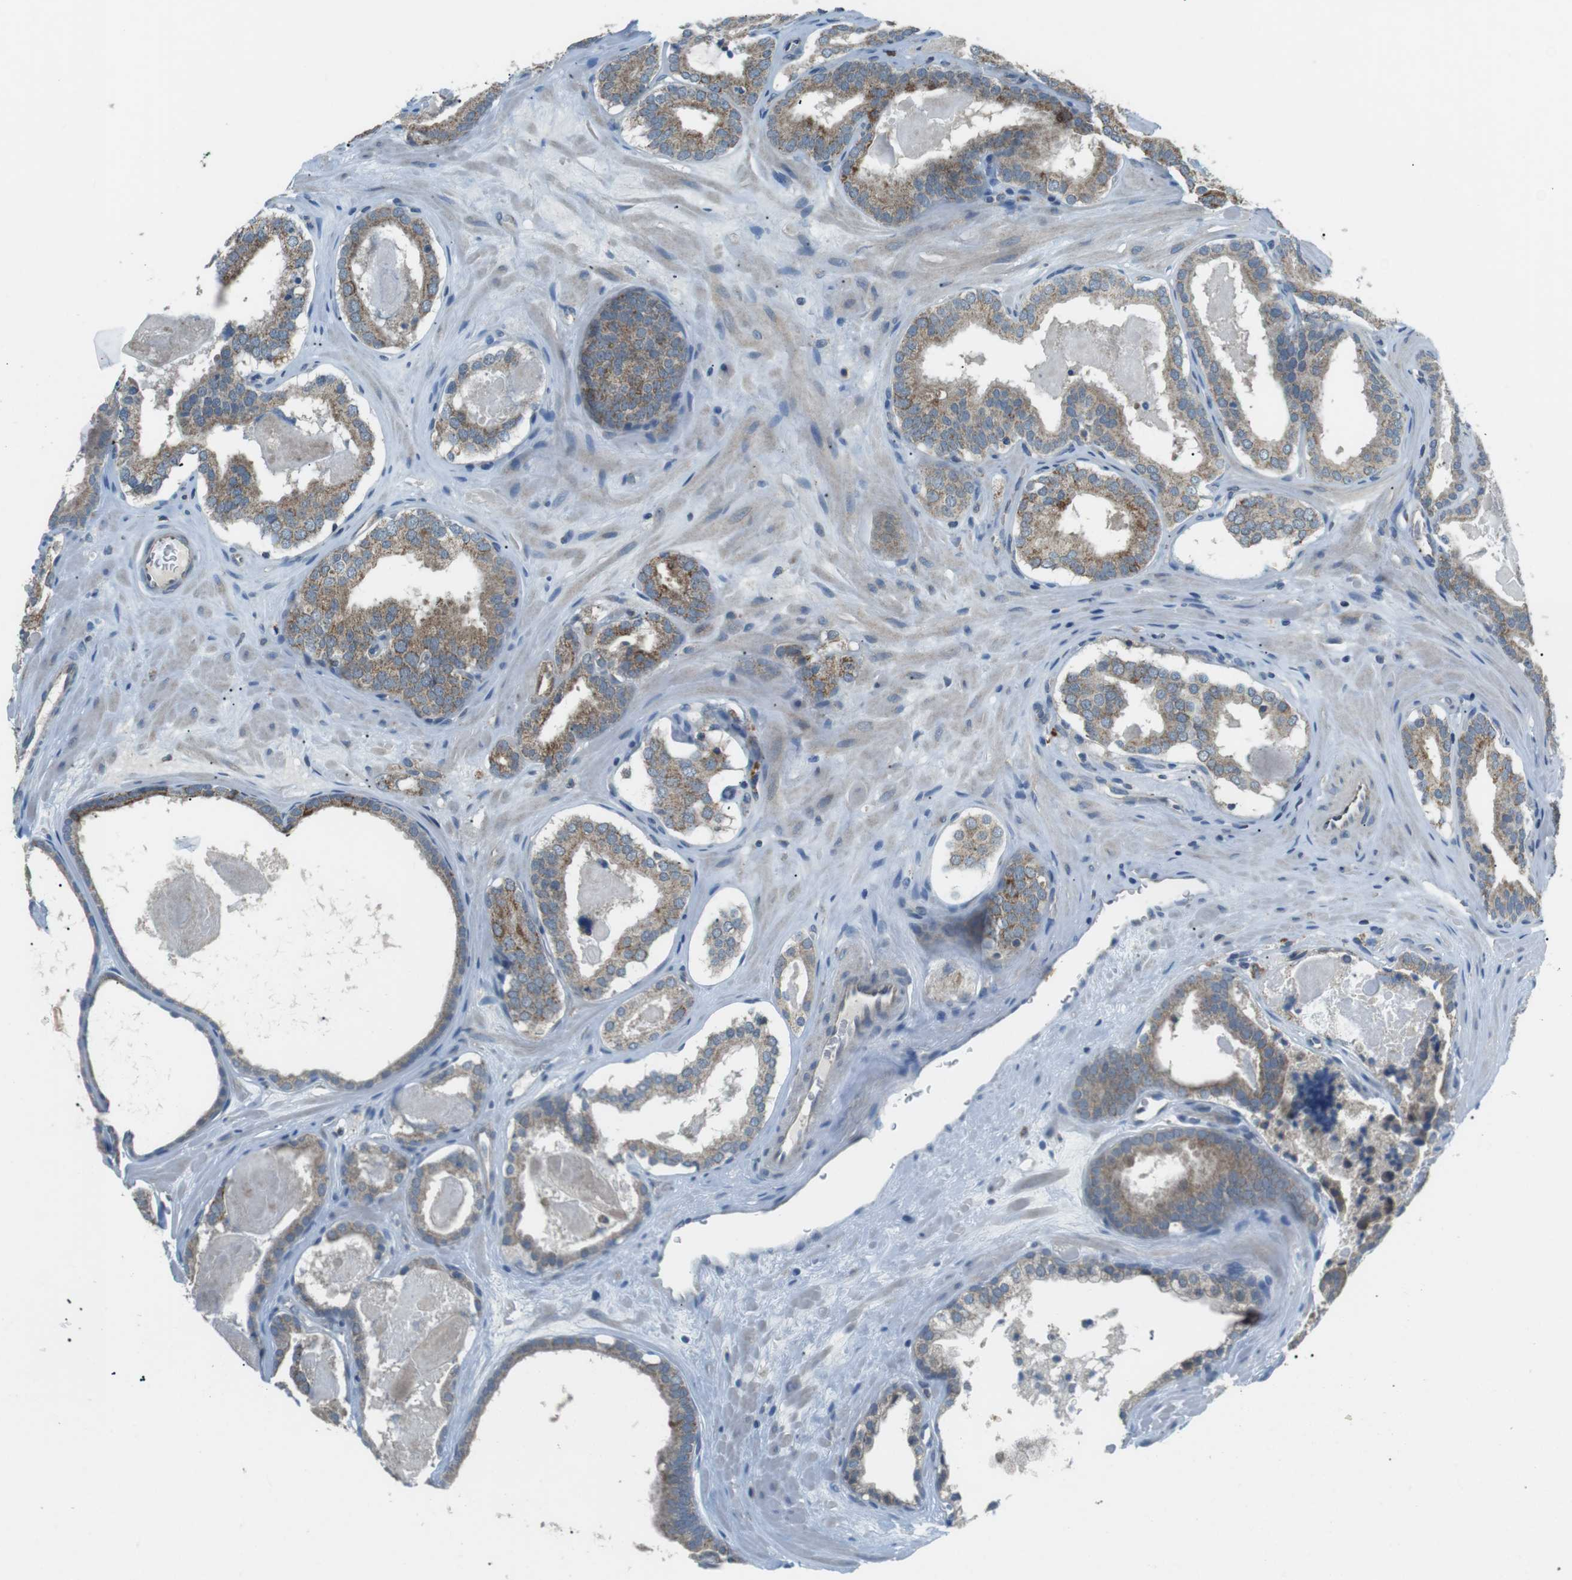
{"staining": {"intensity": "moderate", "quantity": "25%-75%", "location": "cytoplasmic/membranous"}, "tissue": "prostate cancer", "cell_type": "Tumor cells", "image_type": "cancer", "snomed": [{"axis": "morphology", "description": "Adenocarcinoma, High grade"}, {"axis": "topography", "description": "Prostate"}], "caption": "Human adenocarcinoma (high-grade) (prostate) stained for a protein (brown) exhibits moderate cytoplasmic/membranous positive positivity in approximately 25%-75% of tumor cells.", "gene": "BACE1", "patient": {"sex": "male", "age": 60}}